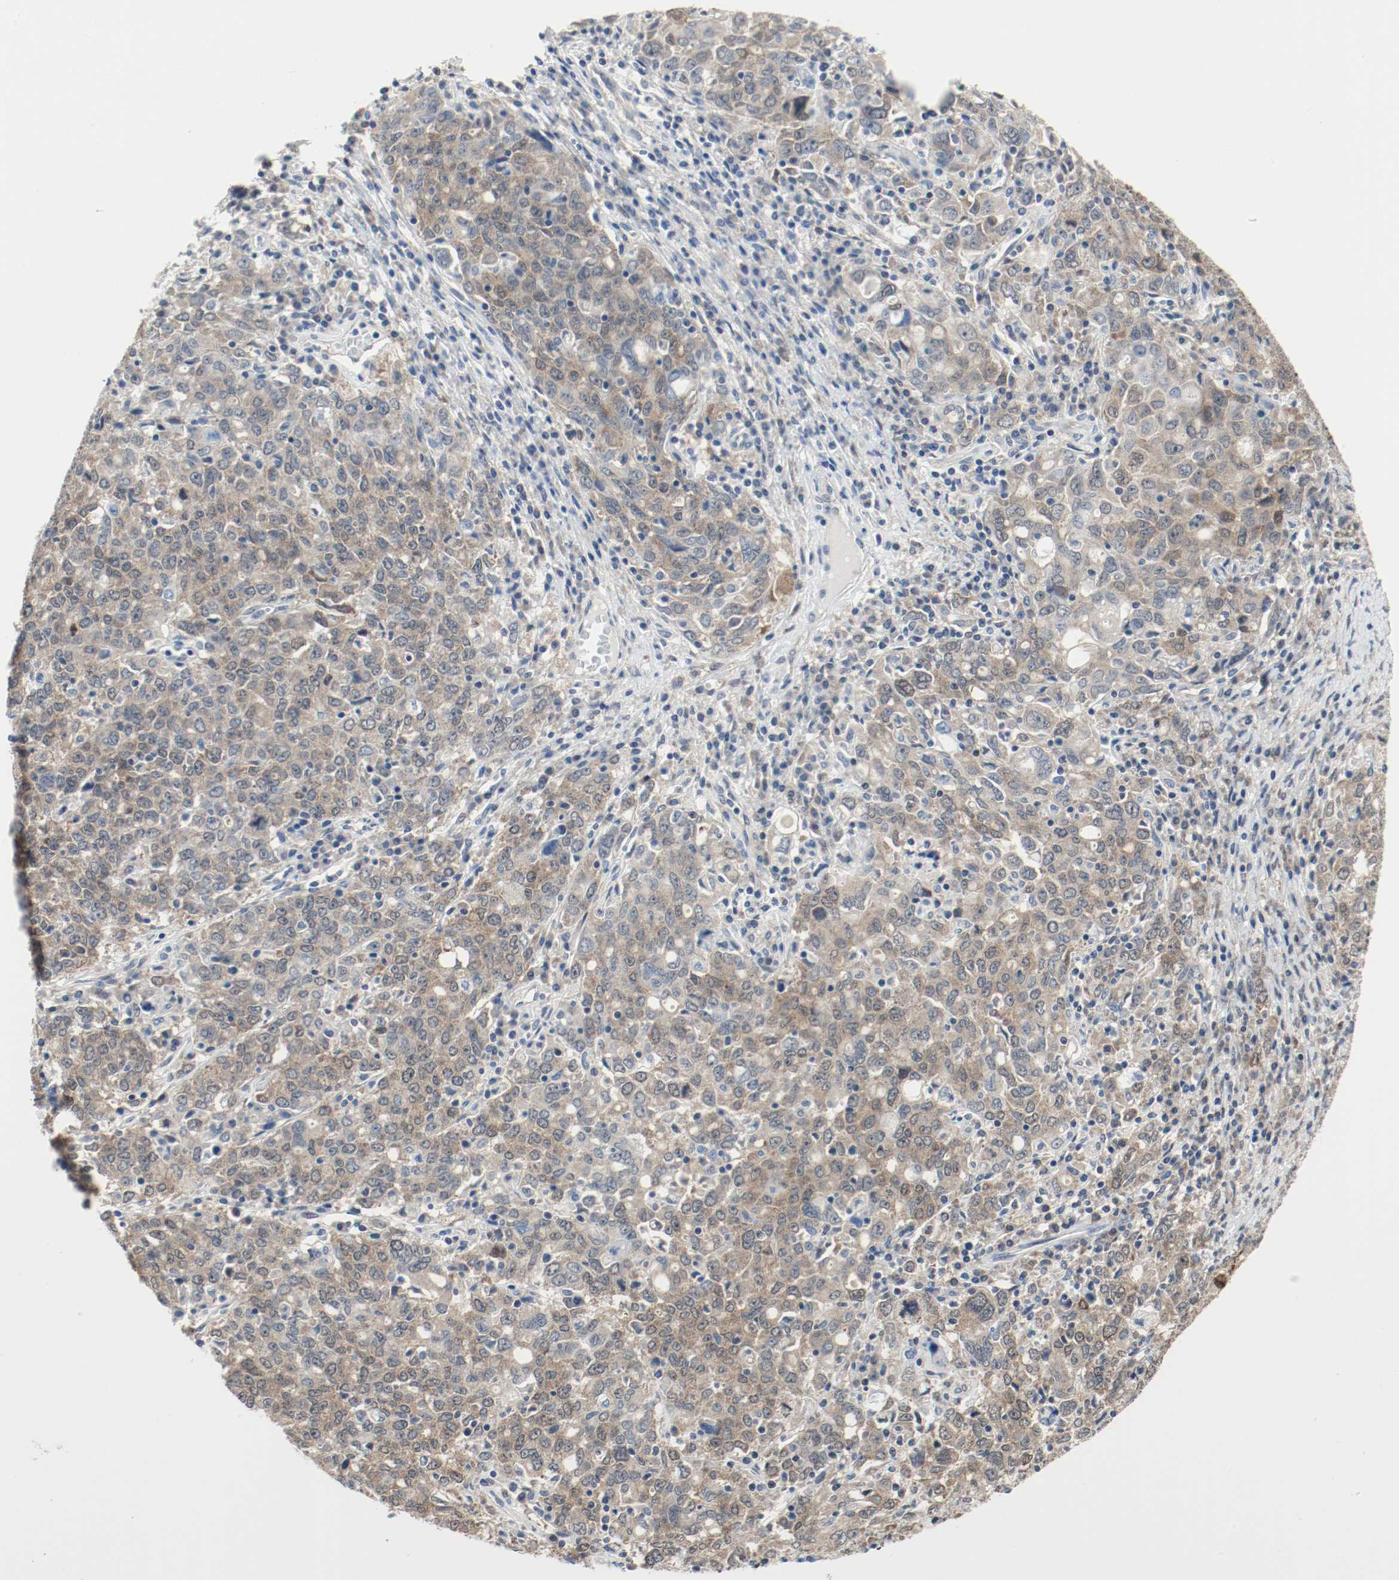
{"staining": {"intensity": "weak", "quantity": ">75%", "location": "cytoplasmic/membranous,nuclear"}, "tissue": "ovarian cancer", "cell_type": "Tumor cells", "image_type": "cancer", "snomed": [{"axis": "morphology", "description": "Carcinoma, endometroid"}, {"axis": "topography", "description": "Ovary"}], "caption": "Immunohistochemical staining of ovarian endometroid carcinoma shows weak cytoplasmic/membranous and nuclear protein staining in approximately >75% of tumor cells.", "gene": "PPME1", "patient": {"sex": "female", "age": 62}}